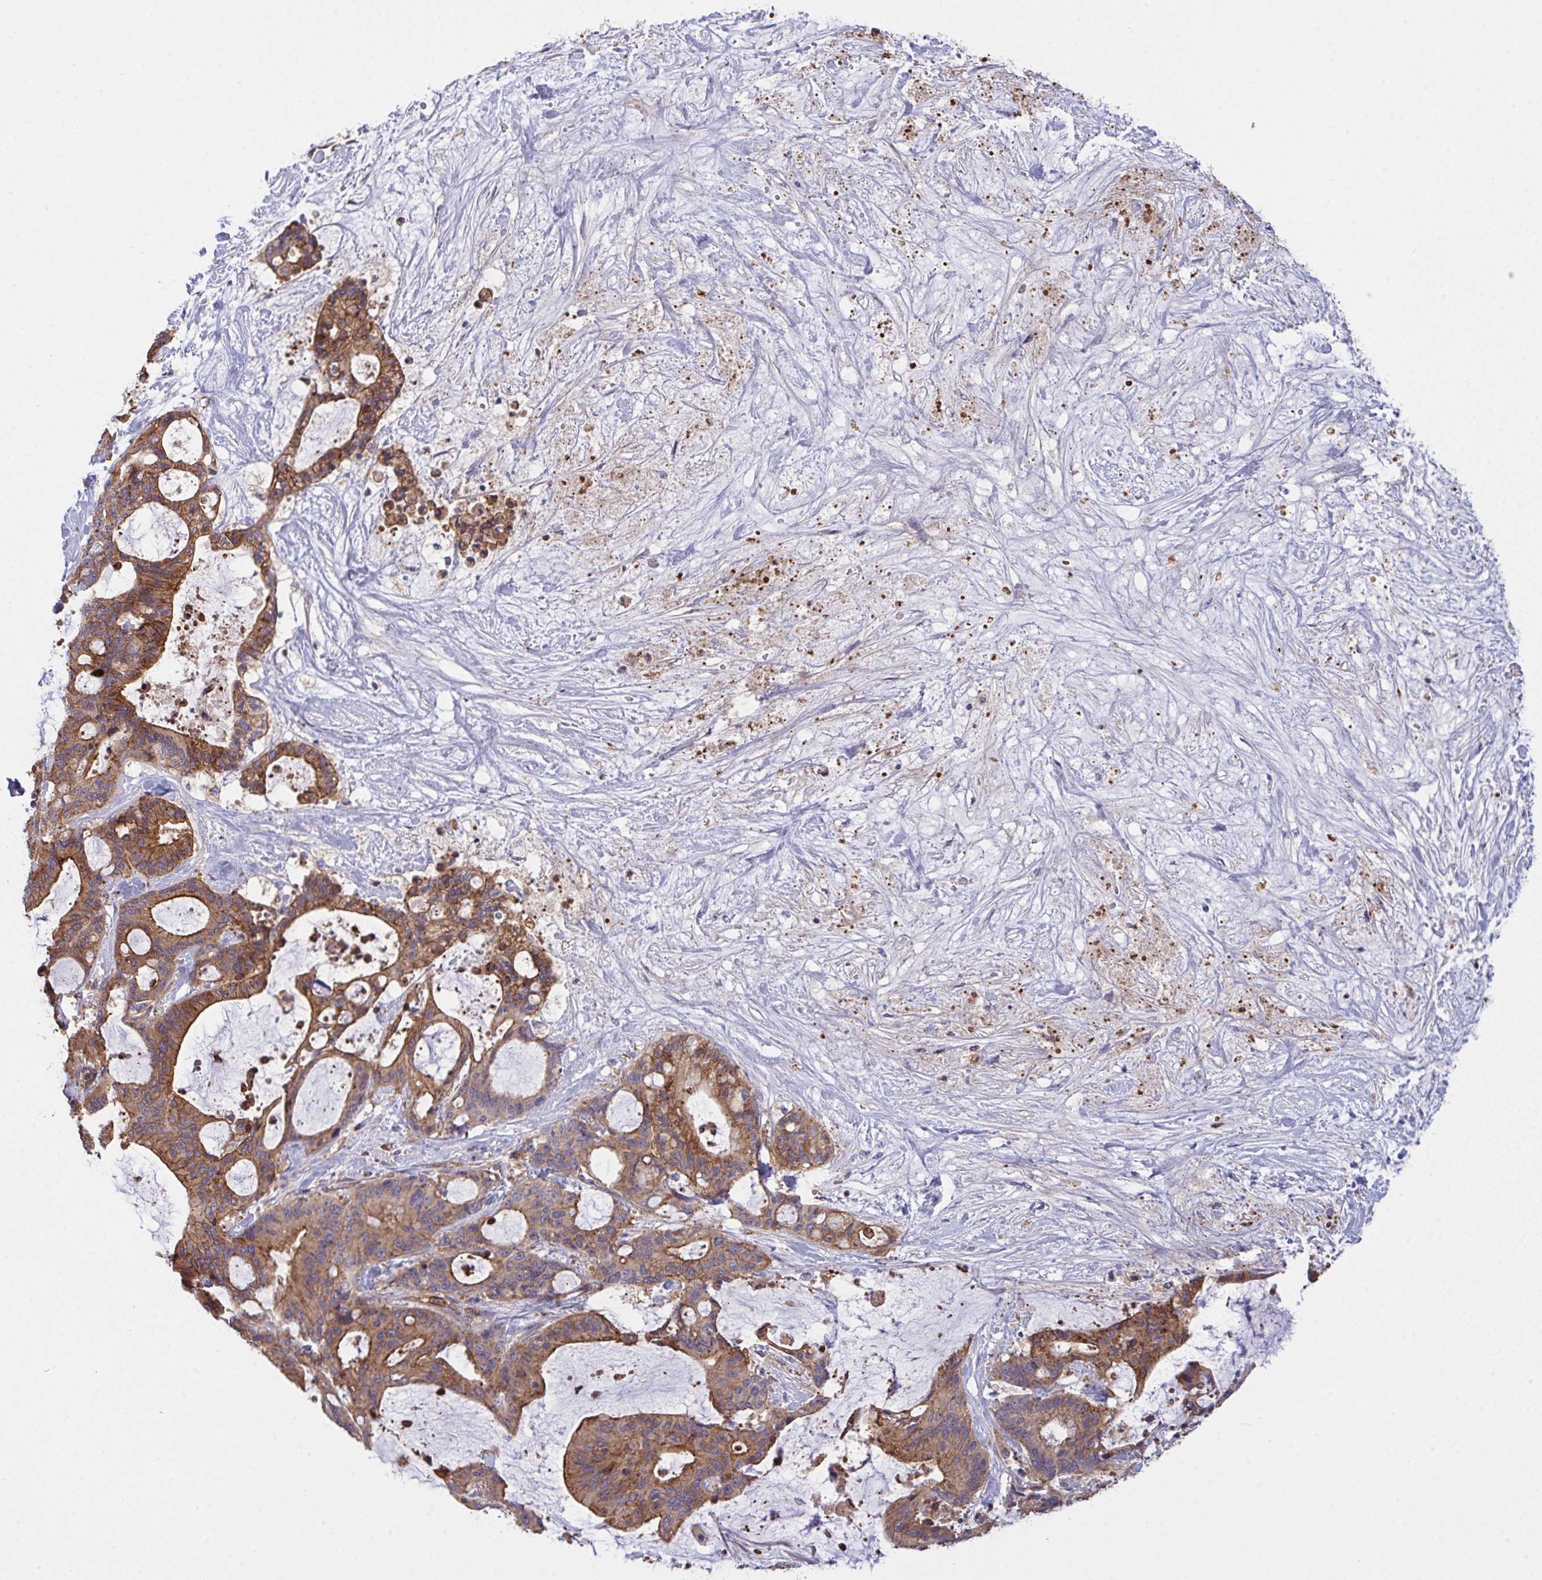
{"staining": {"intensity": "moderate", "quantity": ">75%", "location": "cytoplasmic/membranous"}, "tissue": "liver cancer", "cell_type": "Tumor cells", "image_type": "cancer", "snomed": [{"axis": "morphology", "description": "Normal tissue, NOS"}, {"axis": "morphology", "description": "Cholangiocarcinoma"}, {"axis": "topography", "description": "Liver"}, {"axis": "topography", "description": "Peripheral nerve tissue"}], "caption": "Tumor cells display medium levels of moderate cytoplasmic/membranous staining in approximately >75% of cells in human liver cancer (cholangiocarcinoma). Using DAB (brown) and hematoxylin (blue) stains, captured at high magnification using brightfield microscopy.", "gene": "C4orf36", "patient": {"sex": "female", "age": 73}}